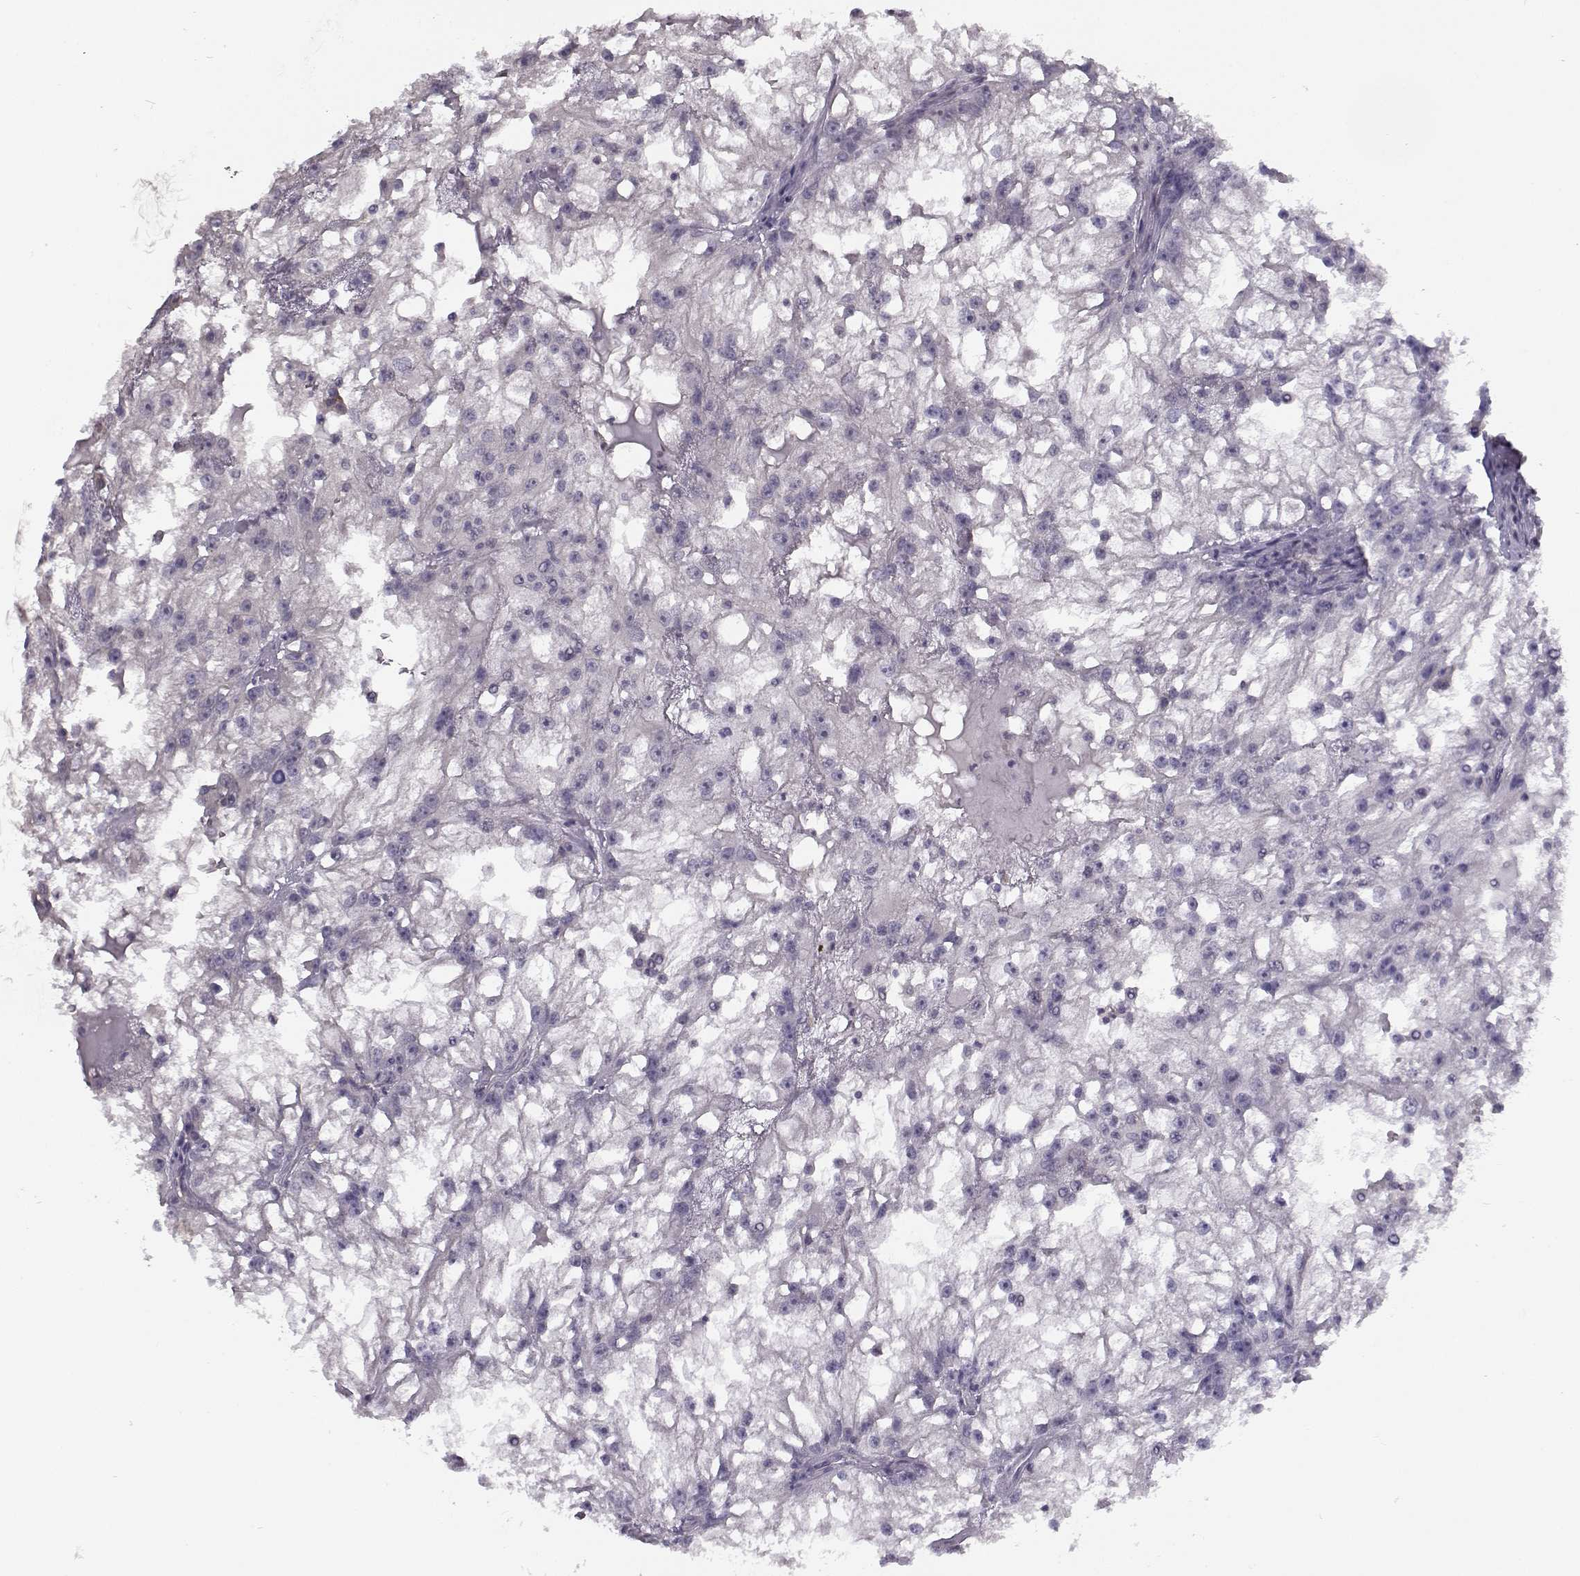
{"staining": {"intensity": "negative", "quantity": "none", "location": "none"}, "tissue": "renal cancer", "cell_type": "Tumor cells", "image_type": "cancer", "snomed": [{"axis": "morphology", "description": "Adenocarcinoma, NOS"}, {"axis": "topography", "description": "Kidney"}], "caption": "High magnification brightfield microscopy of renal cancer stained with DAB (3,3'-diaminobenzidine) (brown) and counterstained with hematoxylin (blue): tumor cells show no significant expression.", "gene": "TMEM145", "patient": {"sex": "male", "age": 59}}